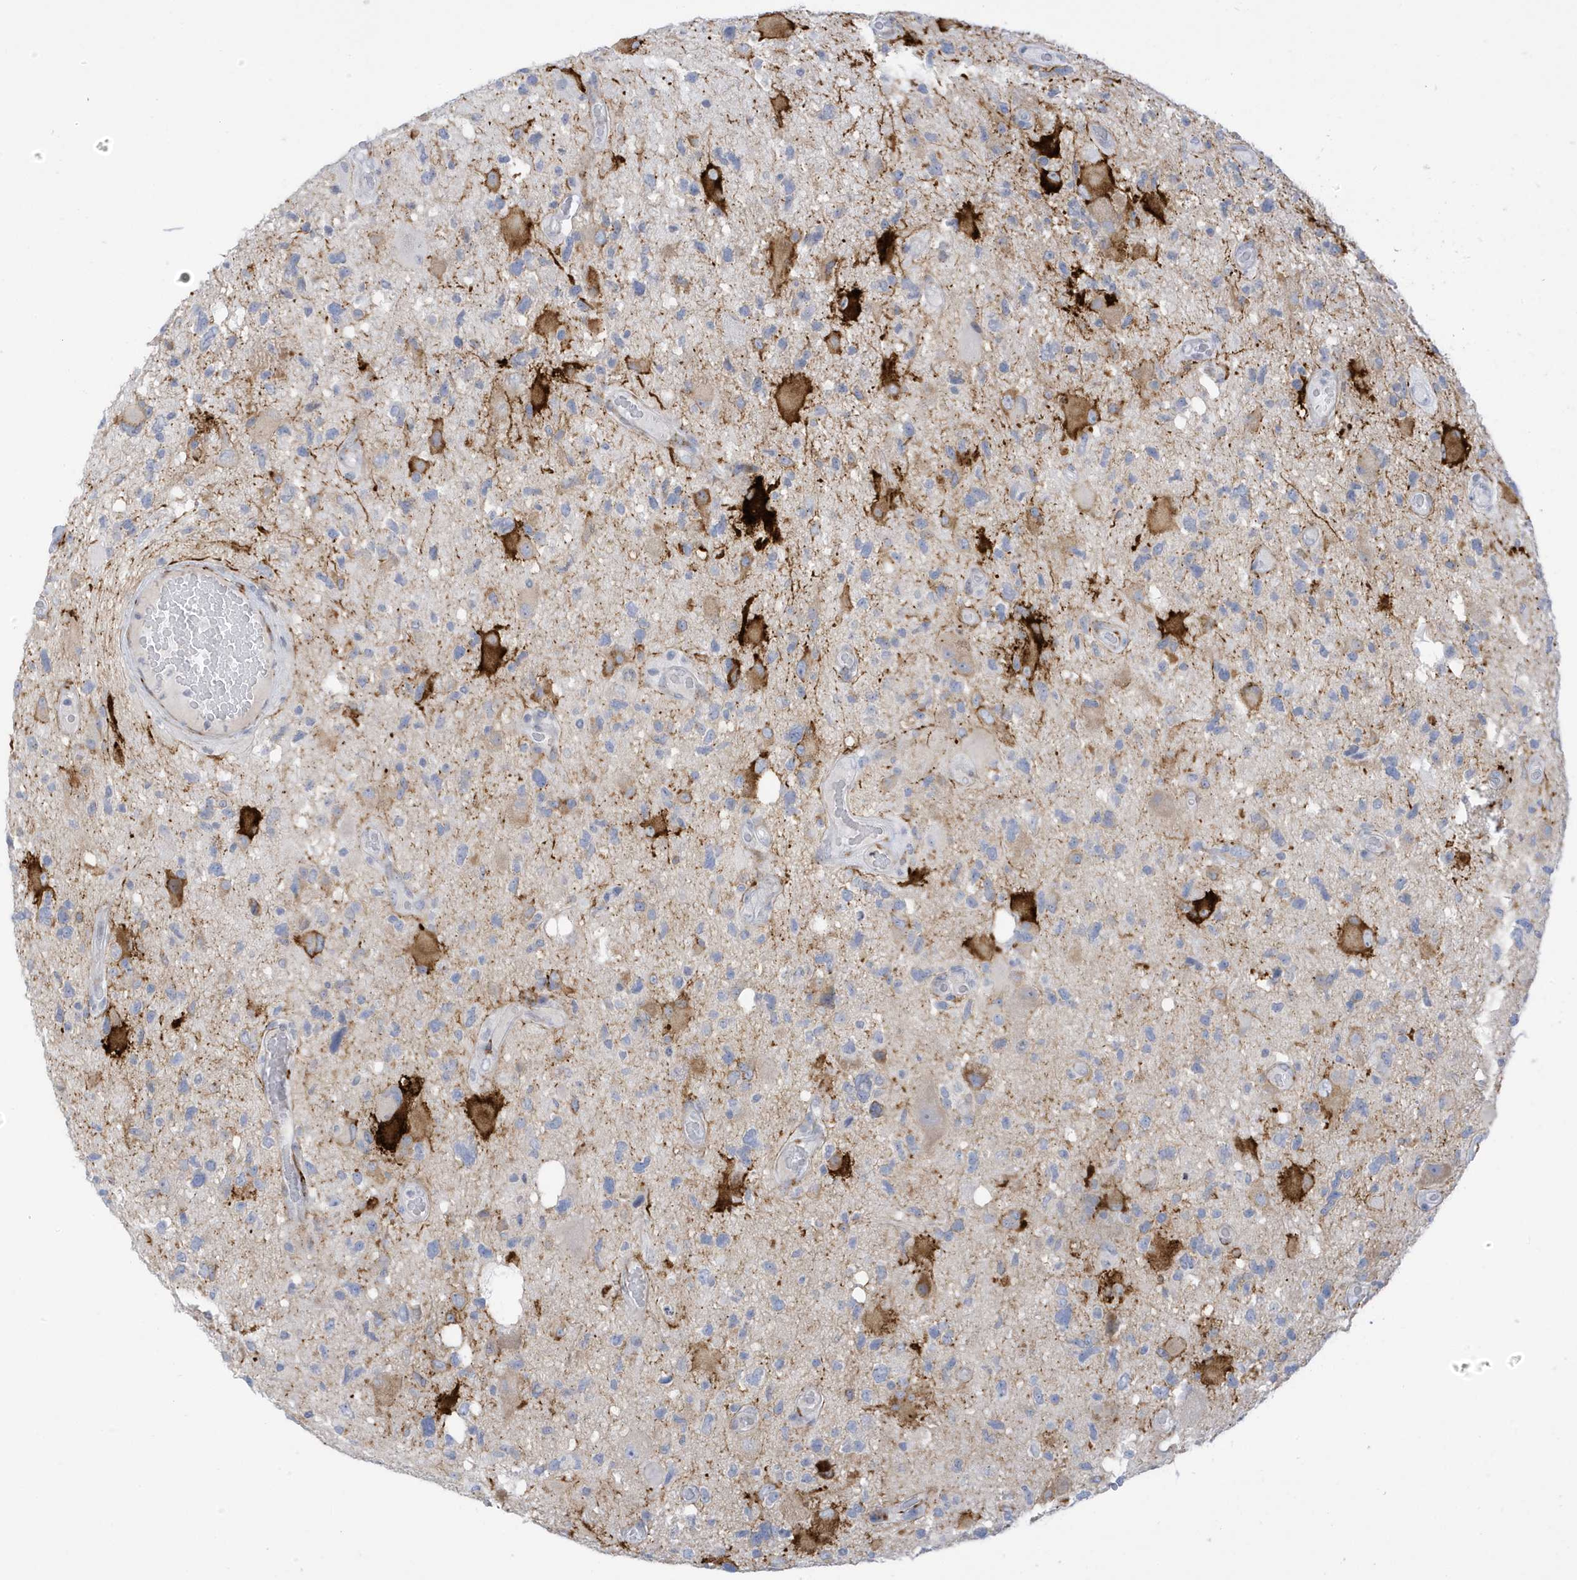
{"staining": {"intensity": "strong", "quantity": "<25%", "location": "cytoplasmic/membranous"}, "tissue": "glioma", "cell_type": "Tumor cells", "image_type": "cancer", "snomed": [{"axis": "morphology", "description": "Glioma, malignant, High grade"}, {"axis": "topography", "description": "Brain"}], "caption": "Glioma was stained to show a protein in brown. There is medium levels of strong cytoplasmic/membranous positivity in approximately <25% of tumor cells.", "gene": "PERM1", "patient": {"sex": "male", "age": 33}}